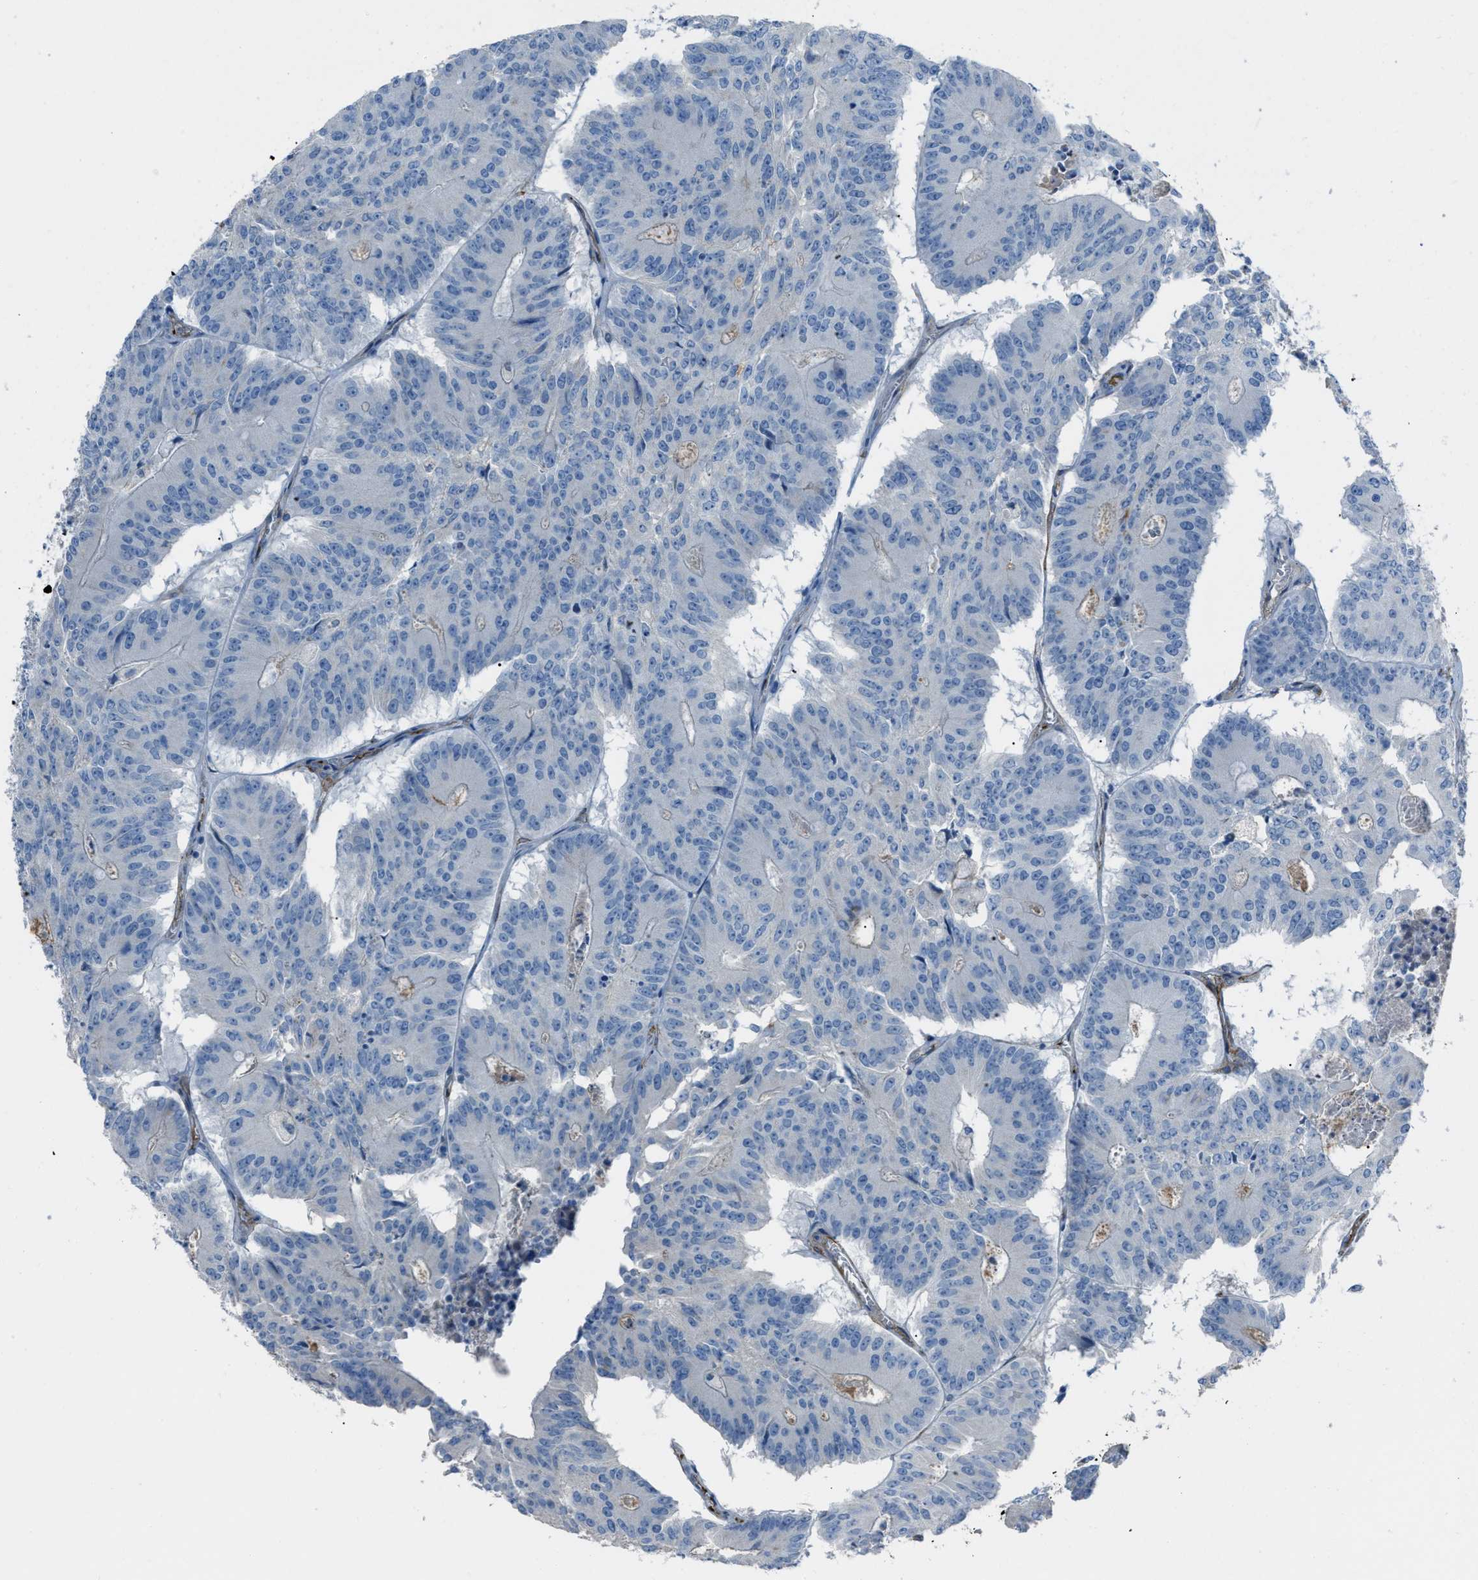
{"staining": {"intensity": "negative", "quantity": "none", "location": "none"}, "tissue": "colorectal cancer", "cell_type": "Tumor cells", "image_type": "cancer", "snomed": [{"axis": "morphology", "description": "Adenocarcinoma, NOS"}, {"axis": "topography", "description": "Colon"}], "caption": "A high-resolution micrograph shows IHC staining of colorectal adenocarcinoma, which shows no significant staining in tumor cells. (DAB immunohistochemistry (IHC) visualized using brightfield microscopy, high magnification).", "gene": "SLC22A15", "patient": {"sex": "male", "age": 87}}